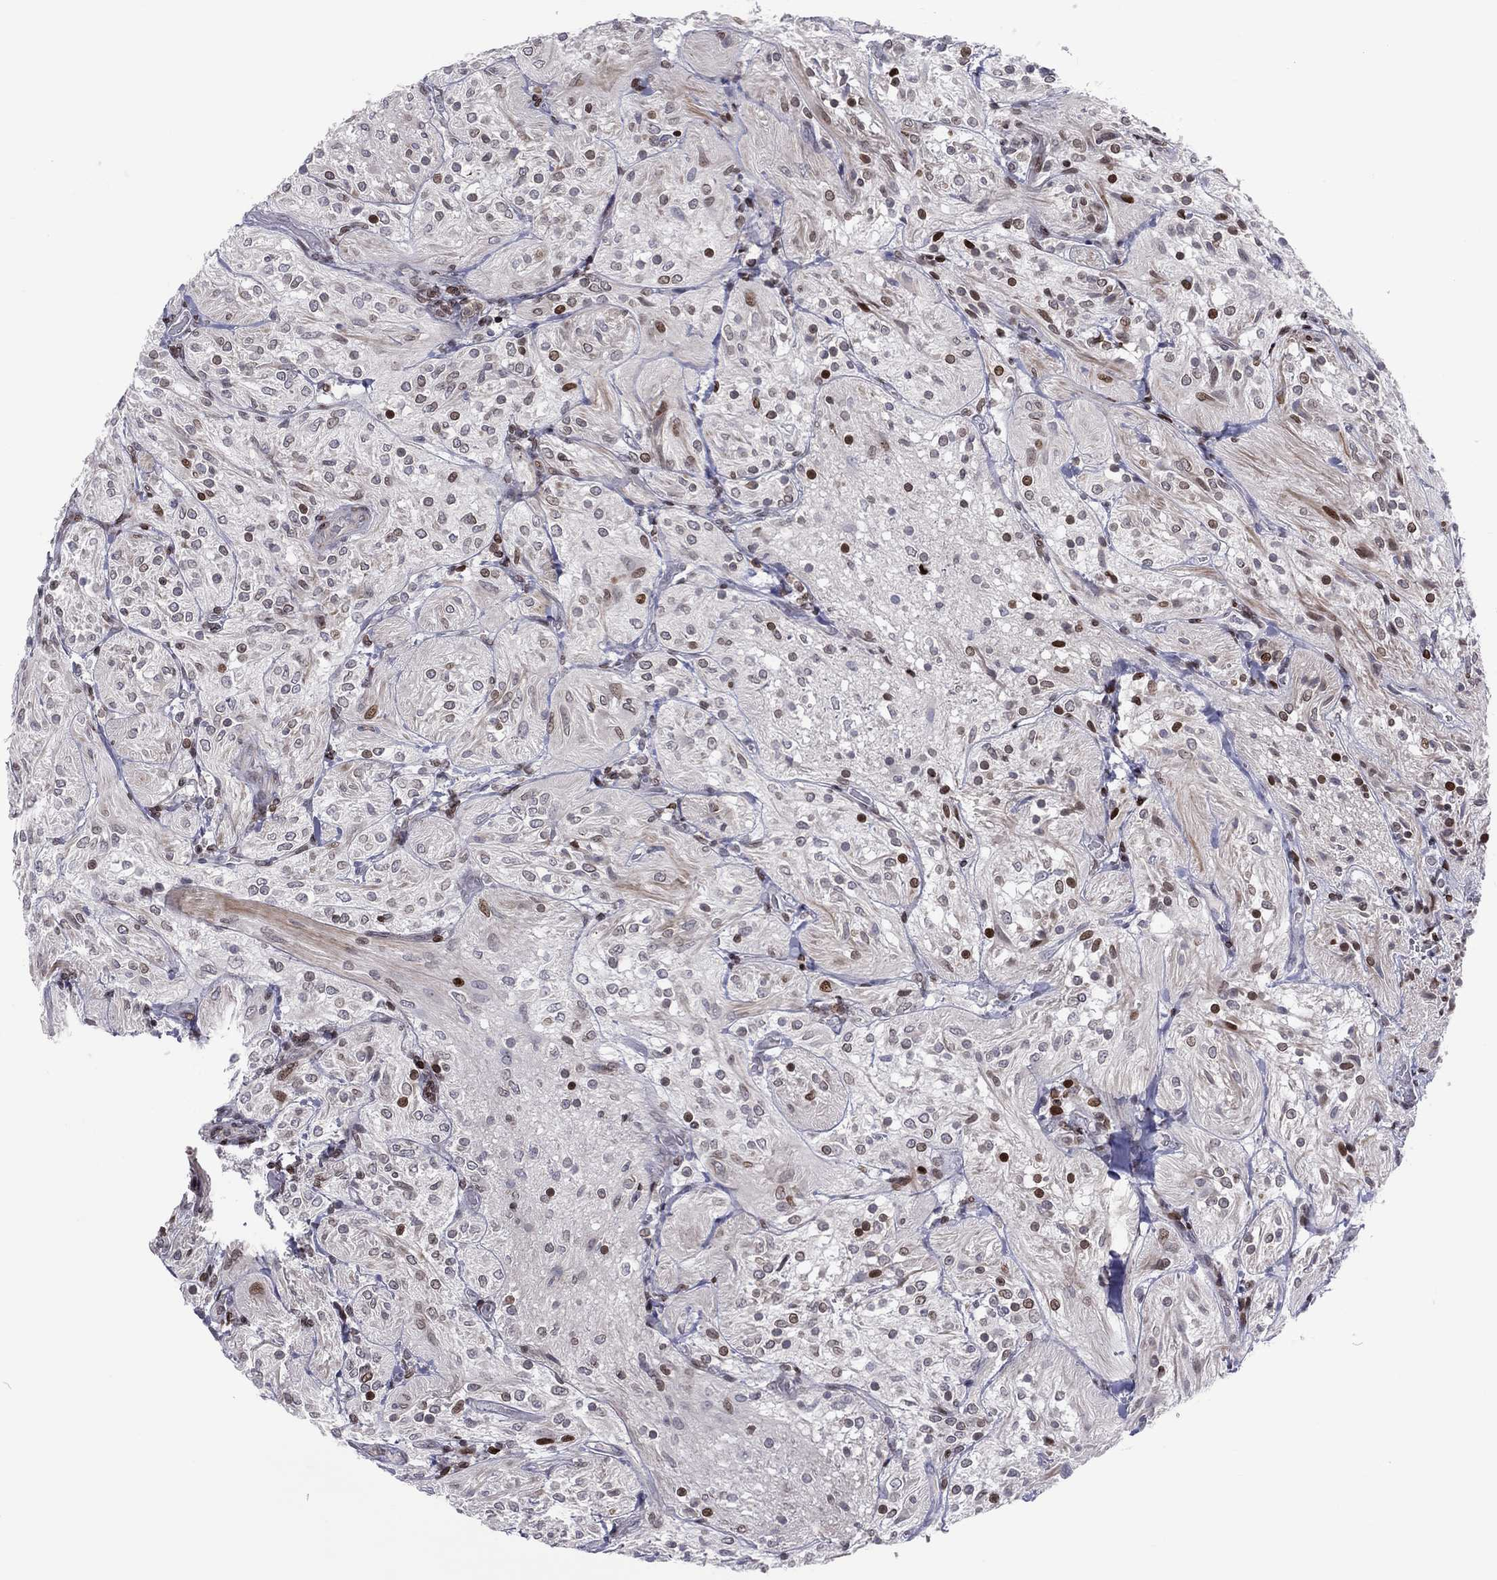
{"staining": {"intensity": "moderate", "quantity": "<25%", "location": "nuclear"}, "tissue": "glioma", "cell_type": "Tumor cells", "image_type": "cancer", "snomed": [{"axis": "morphology", "description": "Glioma, malignant, Low grade"}, {"axis": "topography", "description": "Brain"}], "caption": "Moderate nuclear staining for a protein is appreciated in approximately <25% of tumor cells of glioma using immunohistochemistry.", "gene": "DBF4B", "patient": {"sex": "male", "age": 3}}